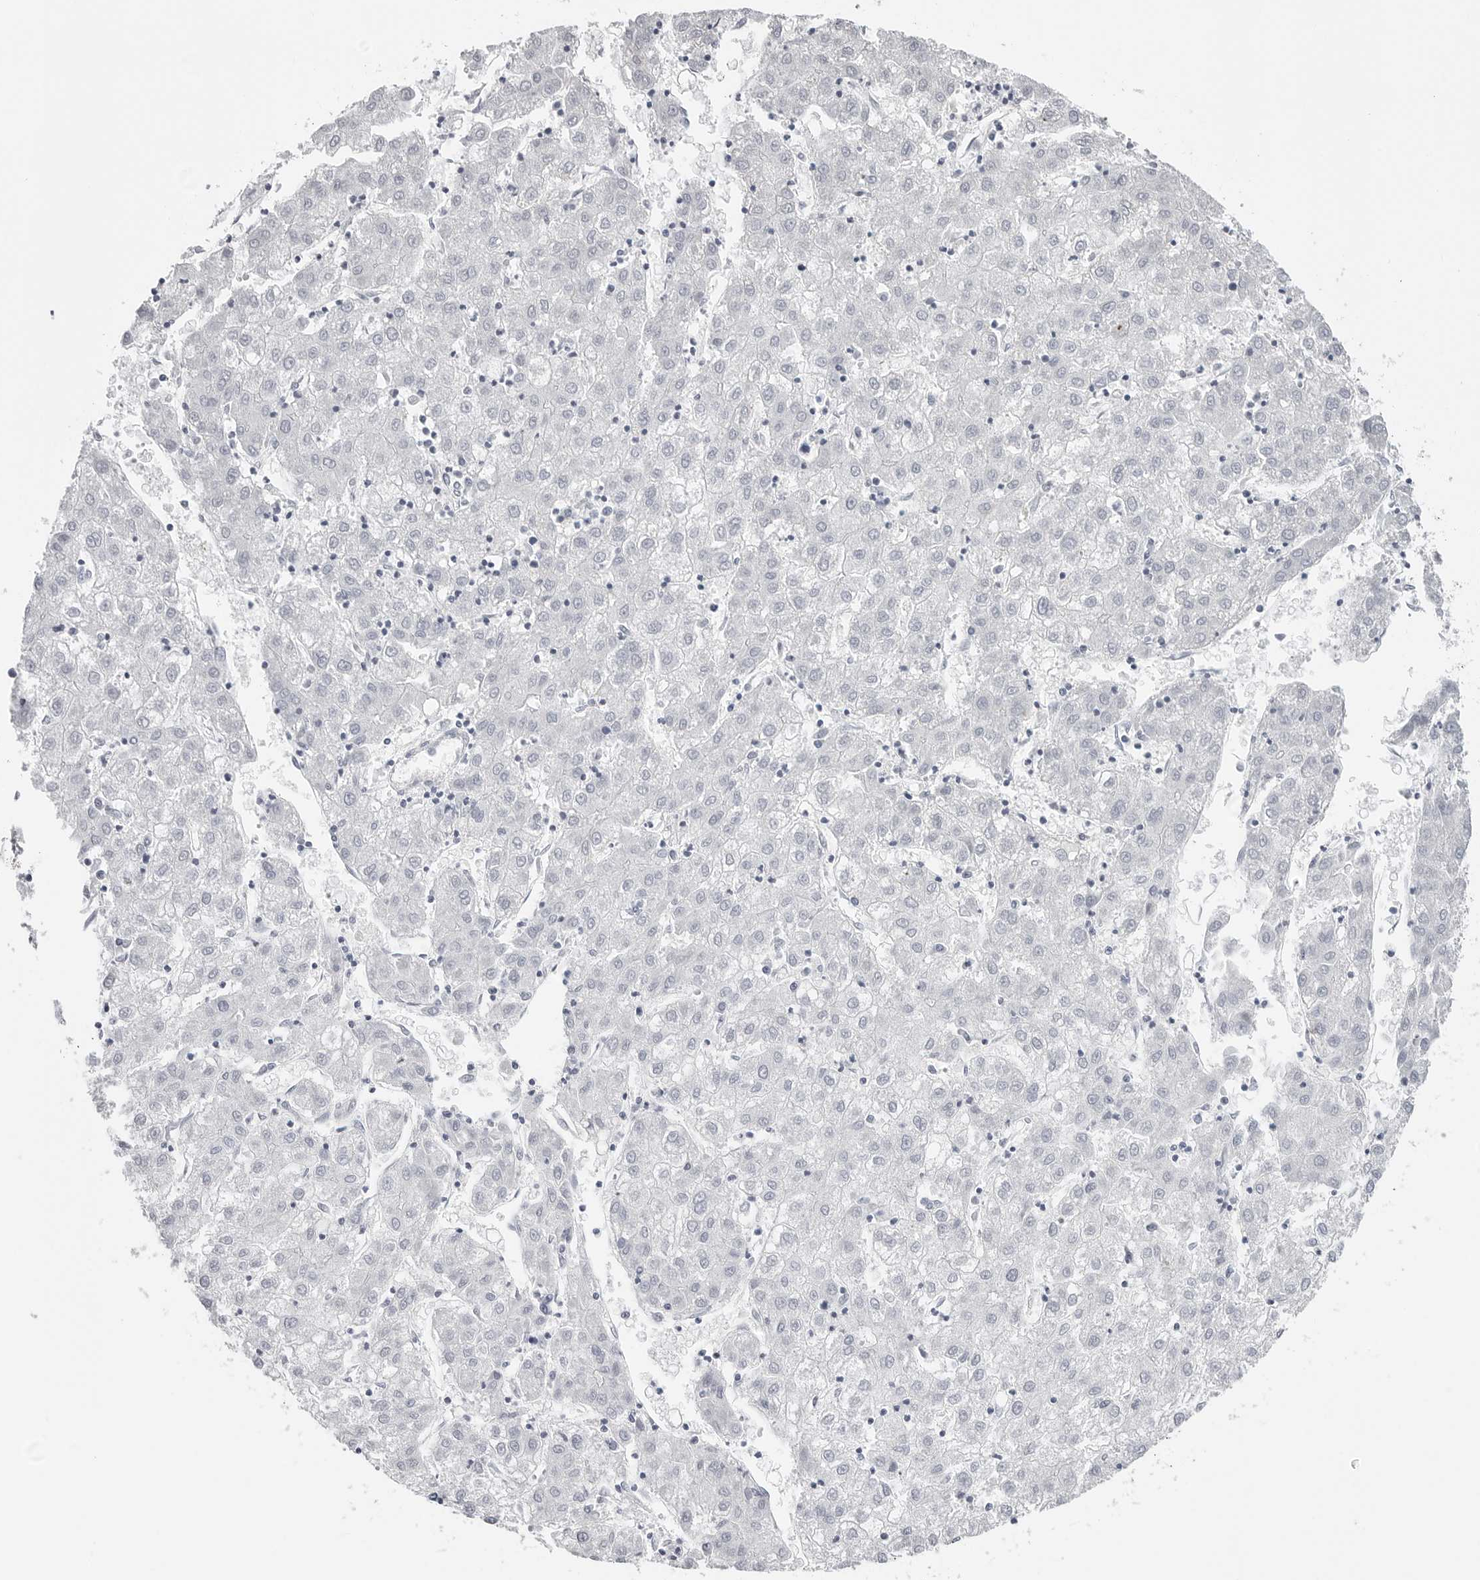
{"staining": {"intensity": "negative", "quantity": "none", "location": "none"}, "tissue": "liver cancer", "cell_type": "Tumor cells", "image_type": "cancer", "snomed": [{"axis": "morphology", "description": "Carcinoma, Hepatocellular, NOS"}, {"axis": "topography", "description": "Liver"}], "caption": "There is no significant staining in tumor cells of liver cancer (hepatocellular carcinoma).", "gene": "CST2", "patient": {"sex": "male", "age": 72}}